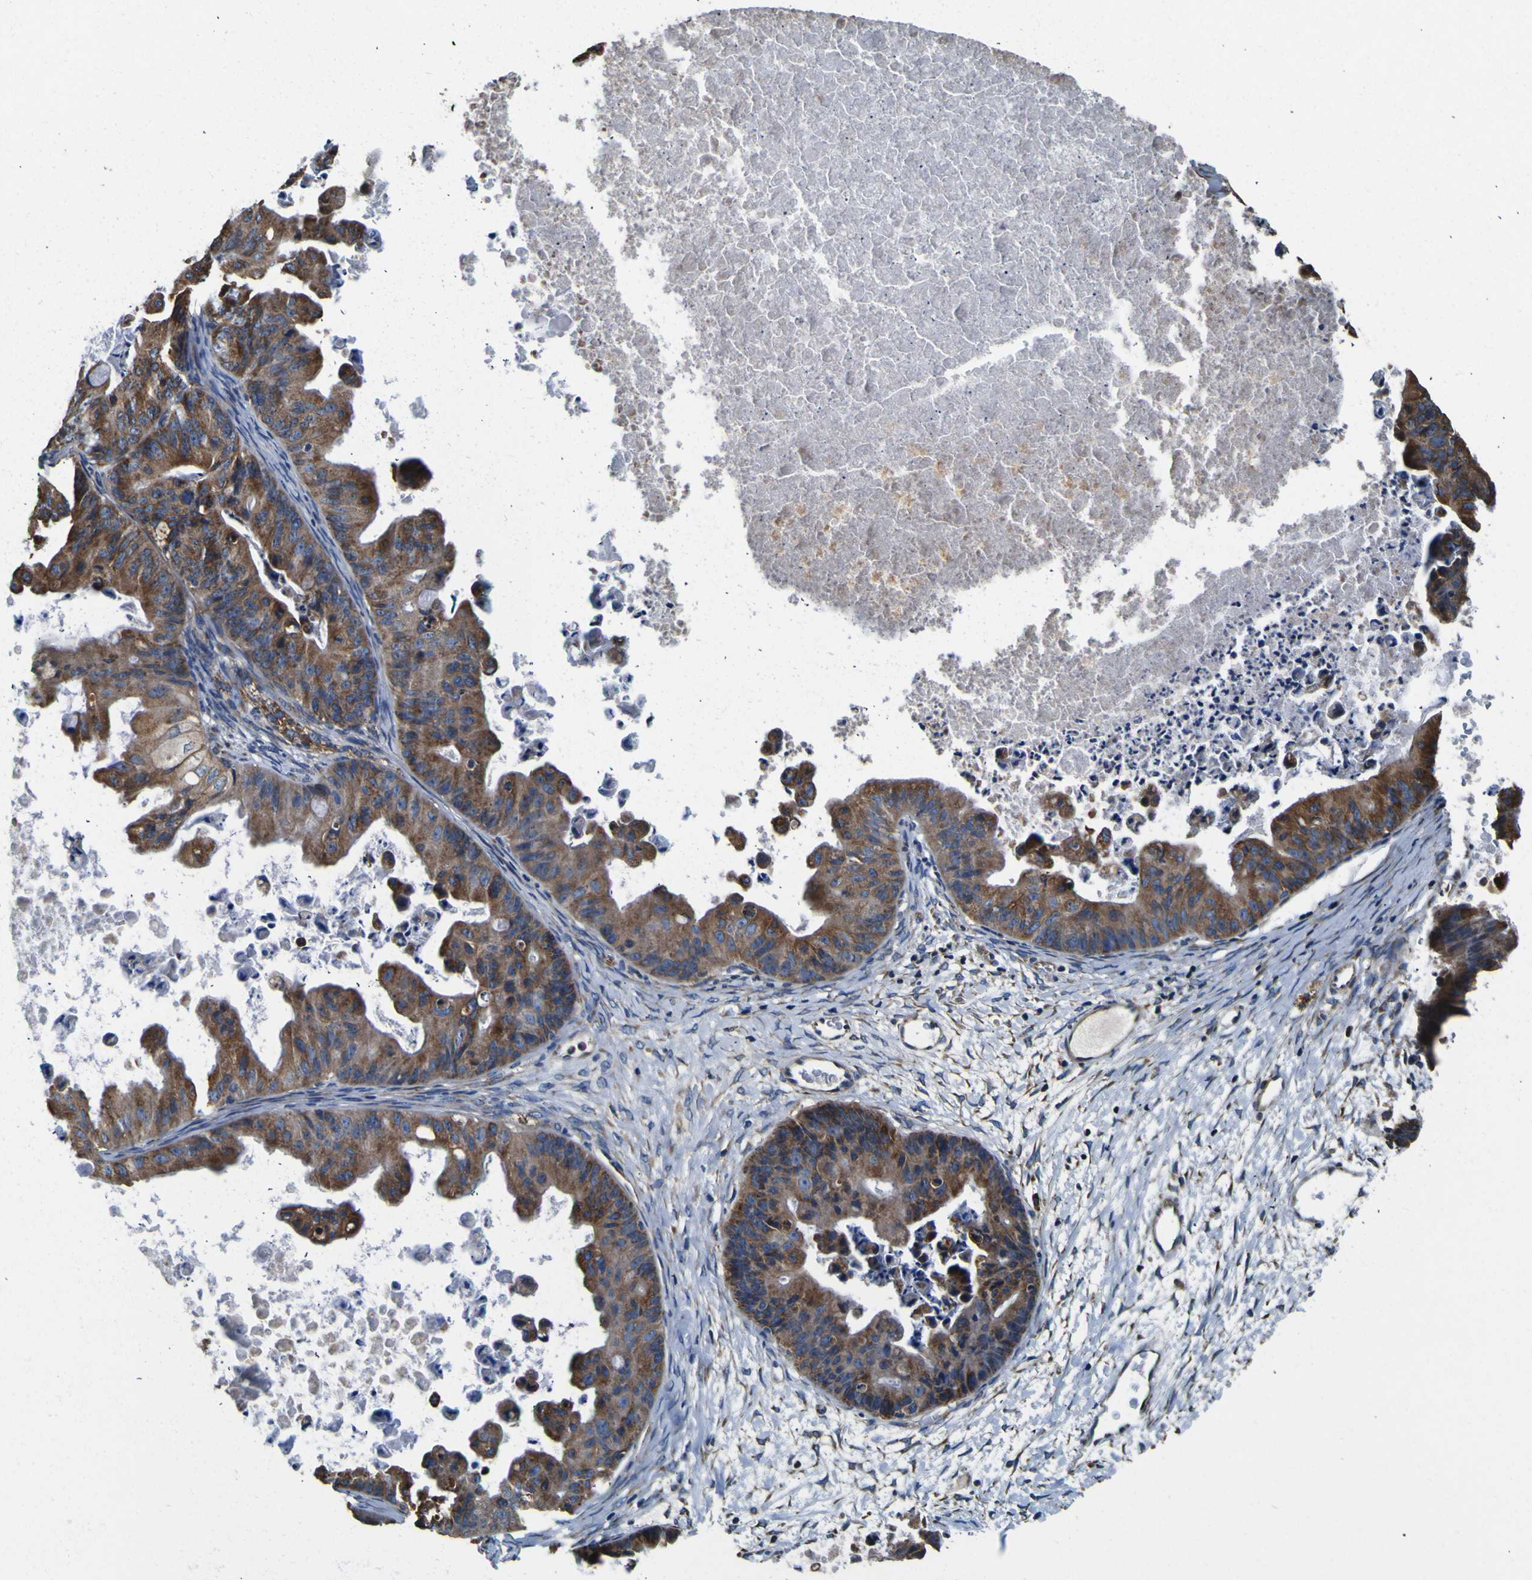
{"staining": {"intensity": "moderate", "quantity": ">75%", "location": "cytoplasmic/membranous"}, "tissue": "ovarian cancer", "cell_type": "Tumor cells", "image_type": "cancer", "snomed": [{"axis": "morphology", "description": "Cystadenocarcinoma, mucinous, NOS"}, {"axis": "topography", "description": "Ovary"}], "caption": "There is medium levels of moderate cytoplasmic/membranous expression in tumor cells of mucinous cystadenocarcinoma (ovarian), as demonstrated by immunohistochemical staining (brown color).", "gene": "INPP5A", "patient": {"sex": "female", "age": 37}}